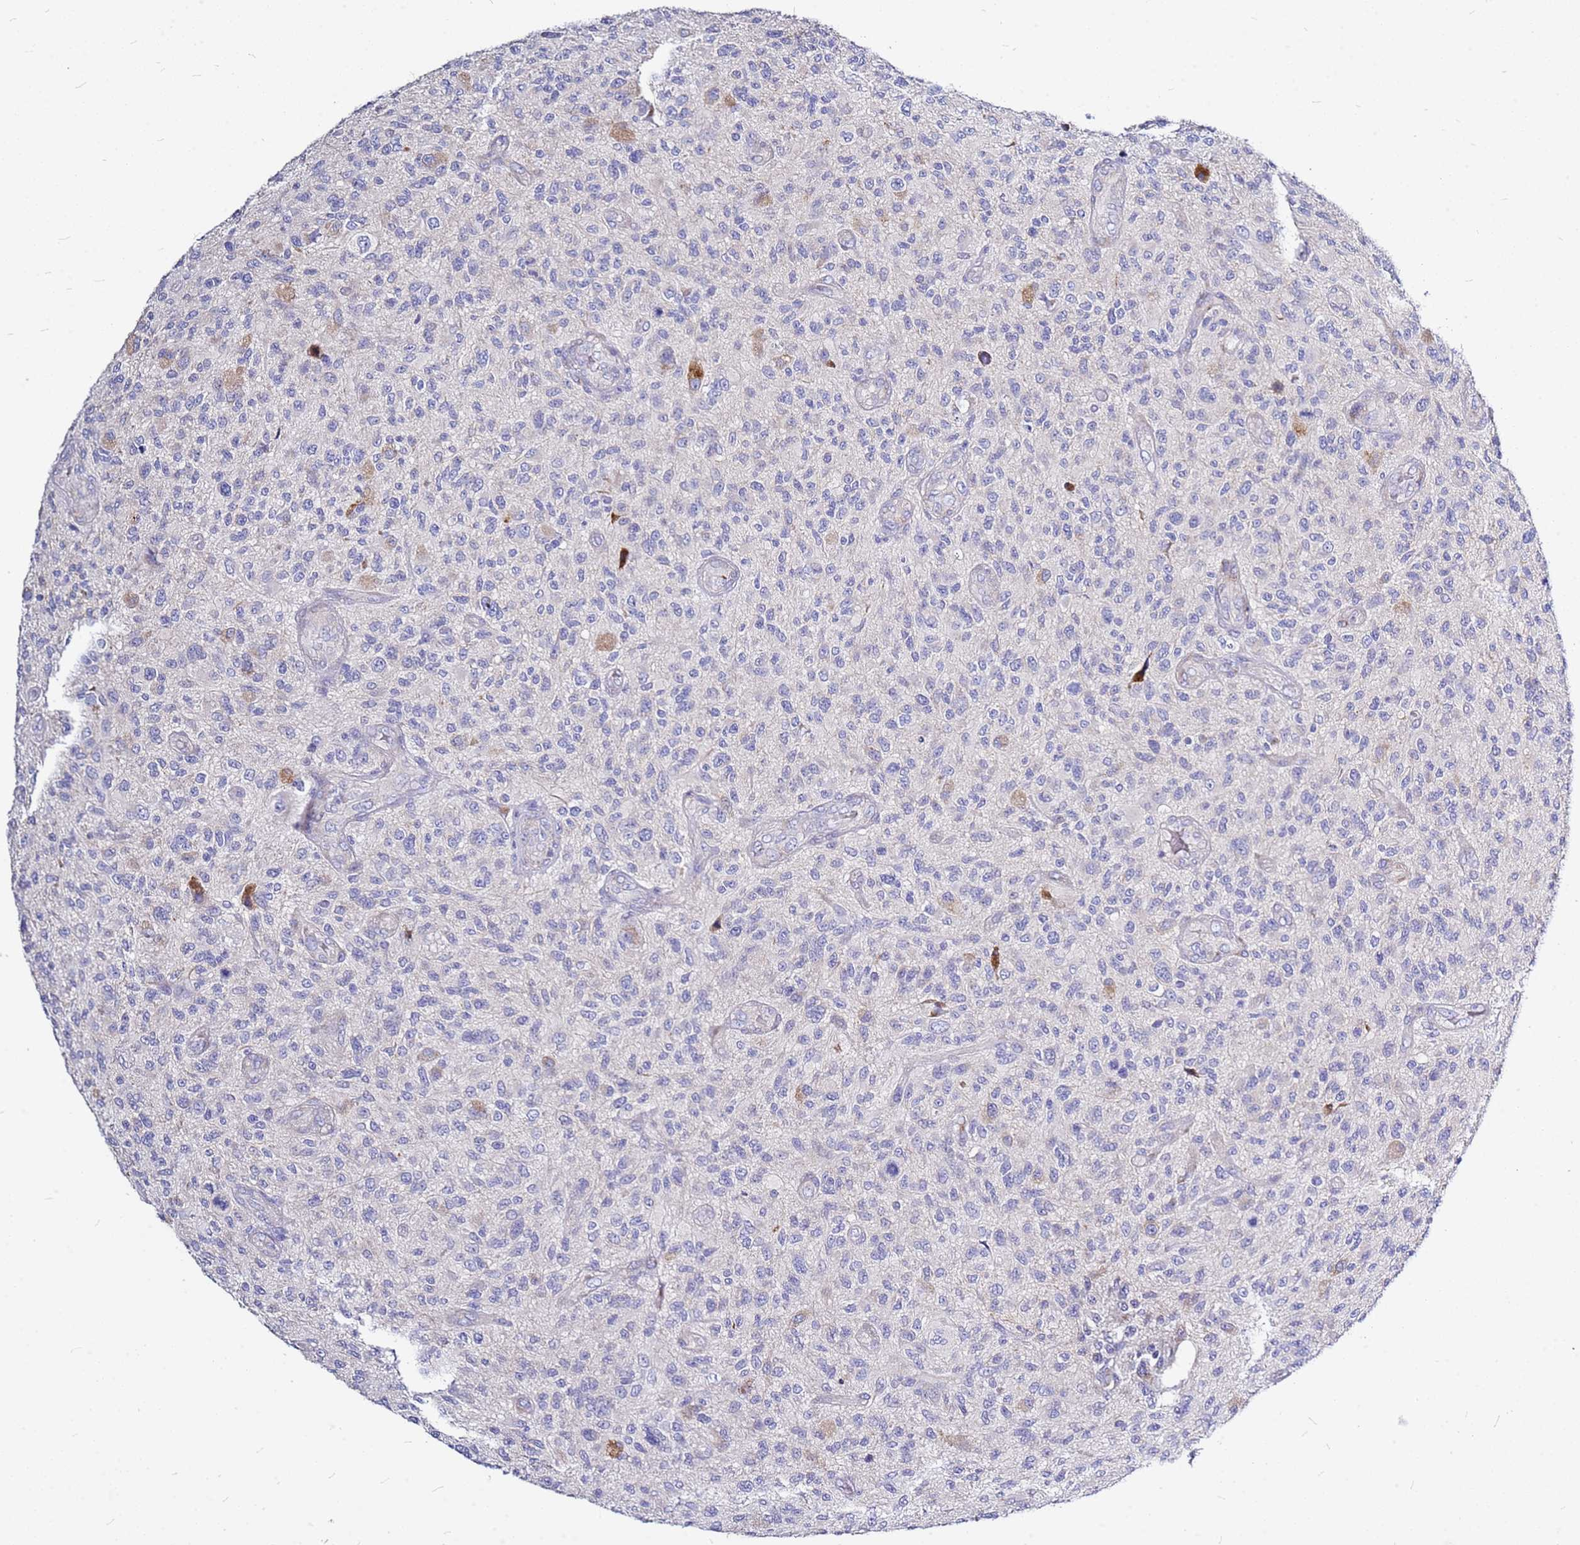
{"staining": {"intensity": "negative", "quantity": "none", "location": "none"}, "tissue": "glioma", "cell_type": "Tumor cells", "image_type": "cancer", "snomed": [{"axis": "morphology", "description": "Glioma, malignant, High grade"}, {"axis": "topography", "description": "Brain"}], "caption": "DAB (3,3'-diaminobenzidine) immunohistochemical staining of high-grade glioma (malignant) demonstrates no significant positivity in tumor cells.", "gene": "CASD1", "patient": {"sex": "male", "age": 47}}